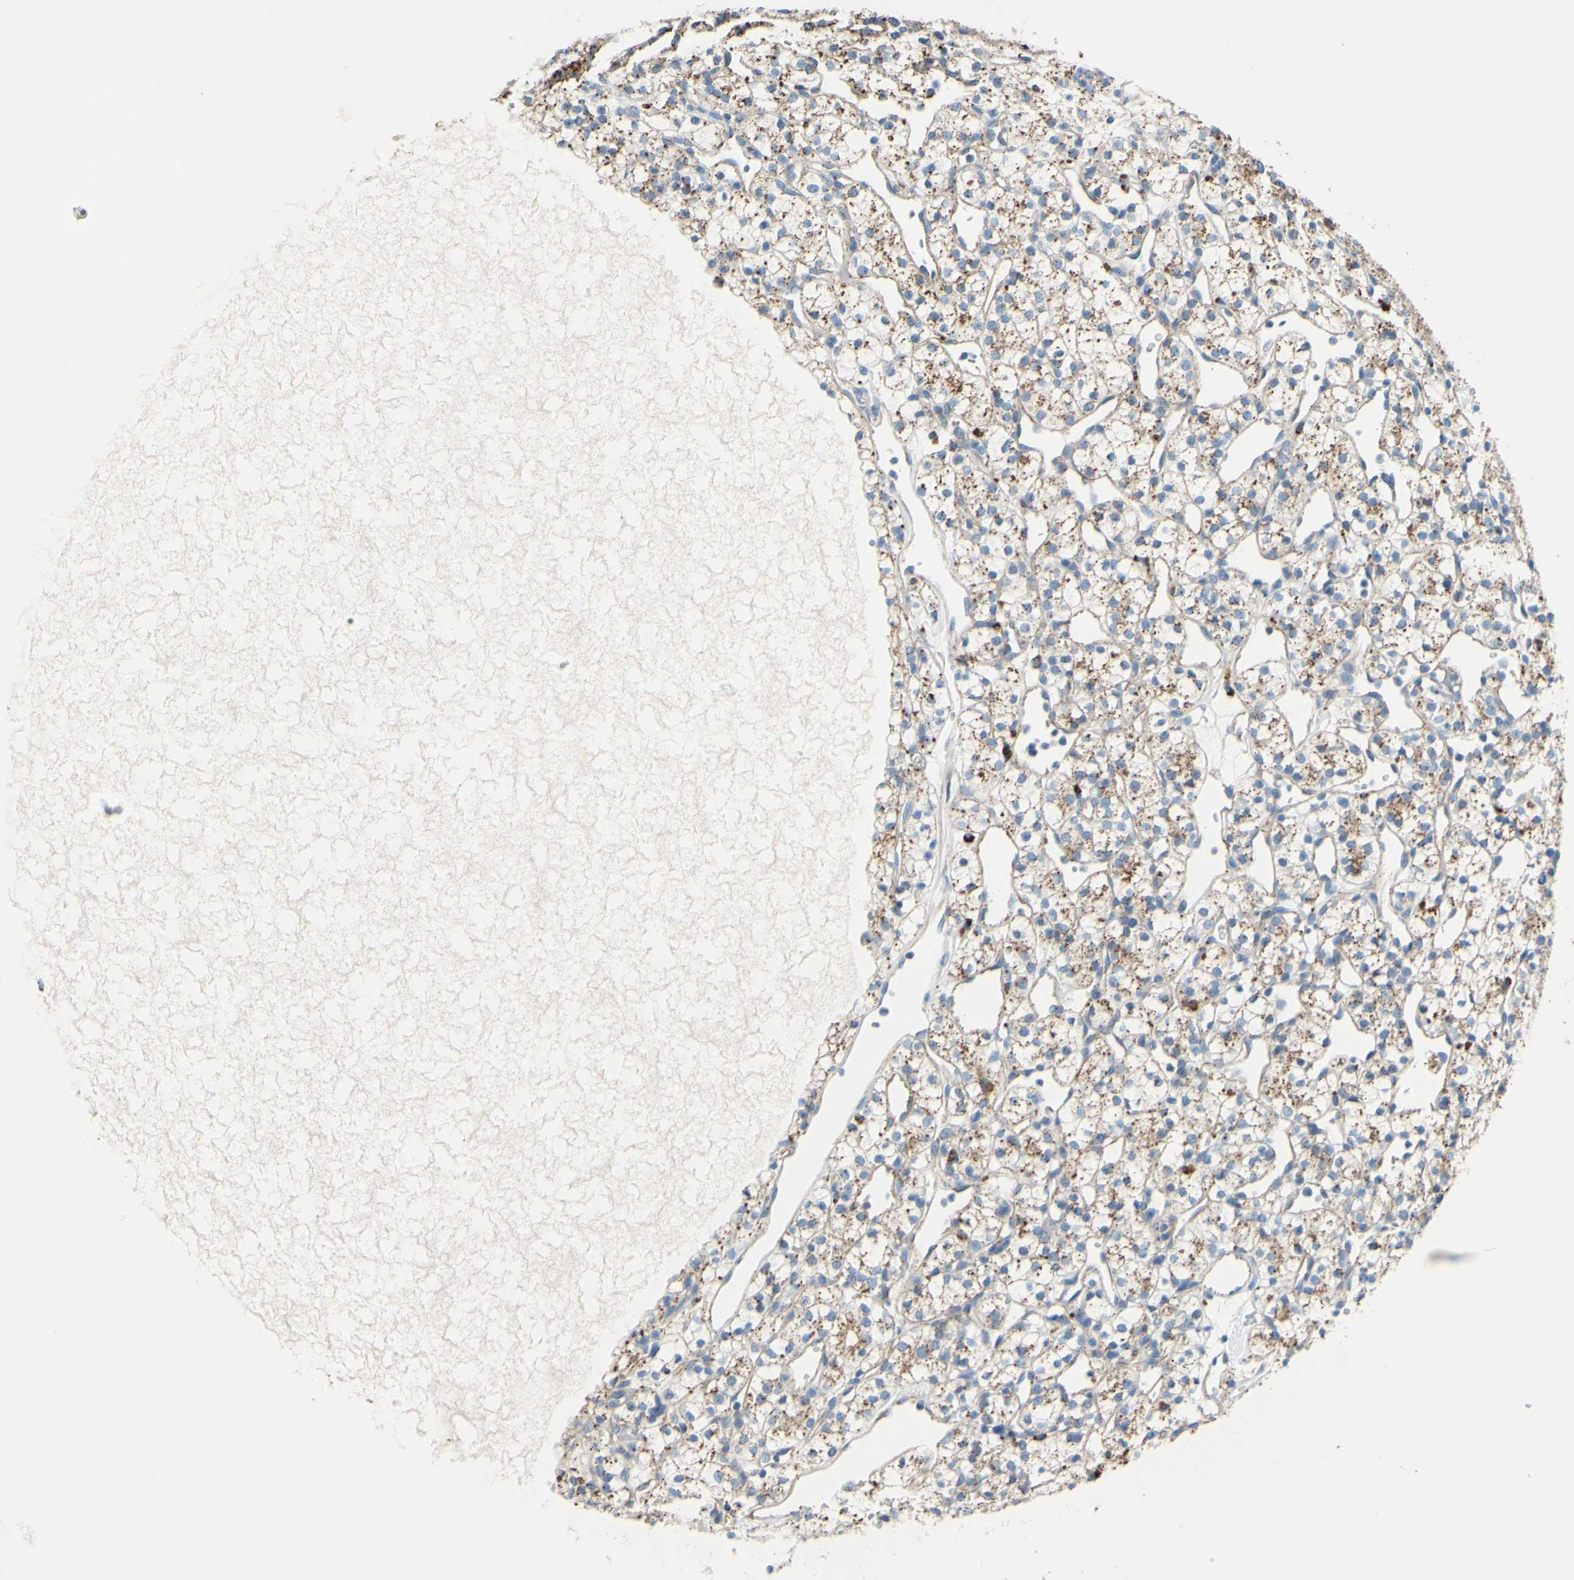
{"staining": {"intensity": "moderate", "quantity": ">75%", "location": "cytoplasmic/membranous"}, "tissue": "renal cancer", "cell_type": "Tumor cells", "image_type": "cancer", "snomed": [{"axis": "morphology", "description": "Adenocarcinoma, NOS"}, {"axis": "topography", "description": "Kidney"}], "caption": "A medium amount of moderate cytoplasmic/membranous positivity is seen in approximately >75% of tumor cells in renal adenocarcinoma tissue.", "gene": "CTSD", "patient": {"sex": "female", "age": 60}}